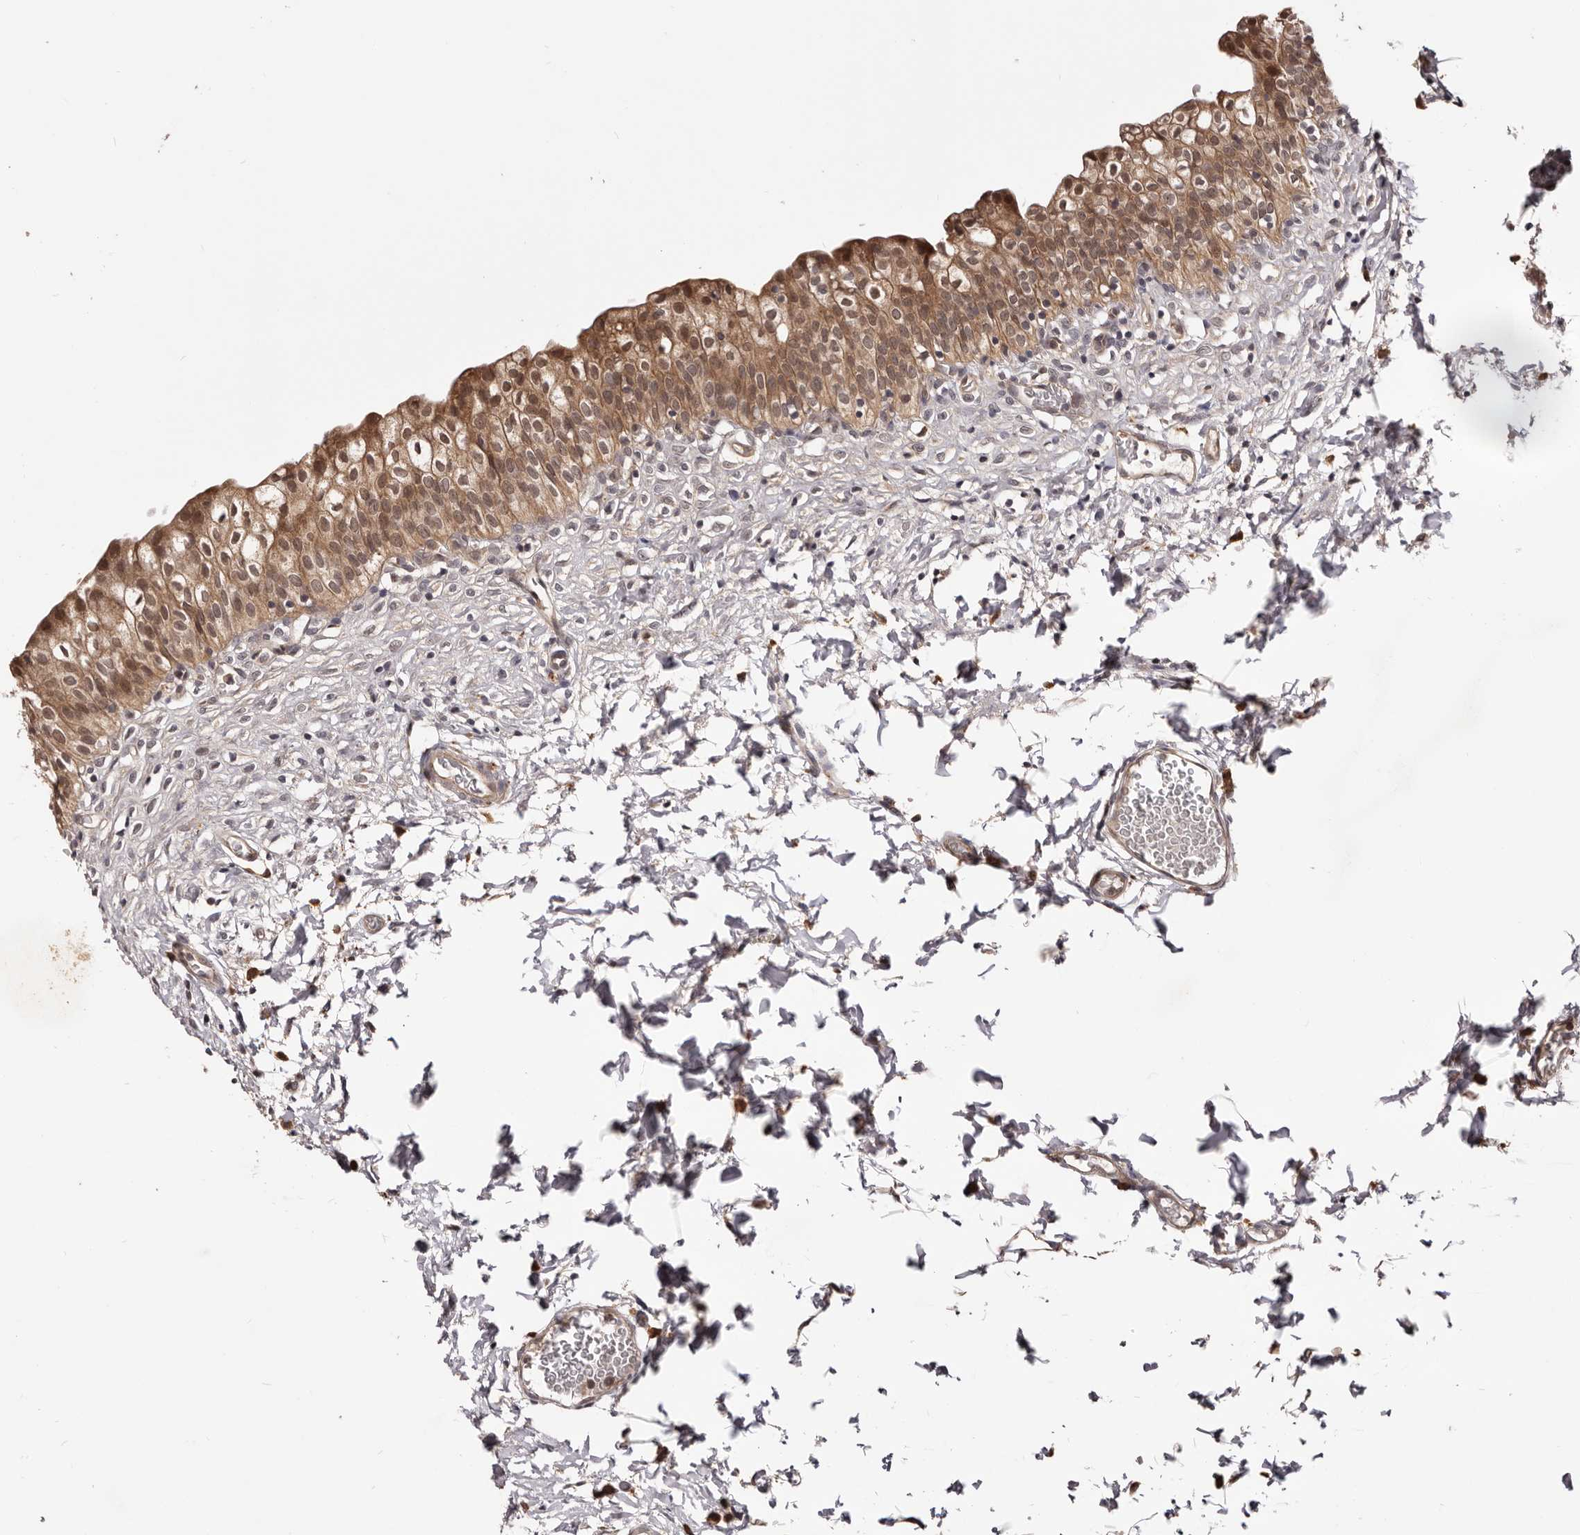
{"staining": {"intensity": "moderate", "quantity": ">75%", "location": "cytoplasmic/membranous"}, "tissue": "urinary bladder", "cell_type": "Urothelial cells", "image_type": "normal", "snomed": [{"axis": "morphology", "description": "Normal tissue, NOS"}, {"axis": "topography", "description": "Urinary bladder"}], "caption": "A brown stain highlights moderate cytoplasmic/membranous staining of a protein in urothelial cells of unremarkable urinary bladder.", "gene": "MDP1", "patient": {"sex": "male", "age": 55}}